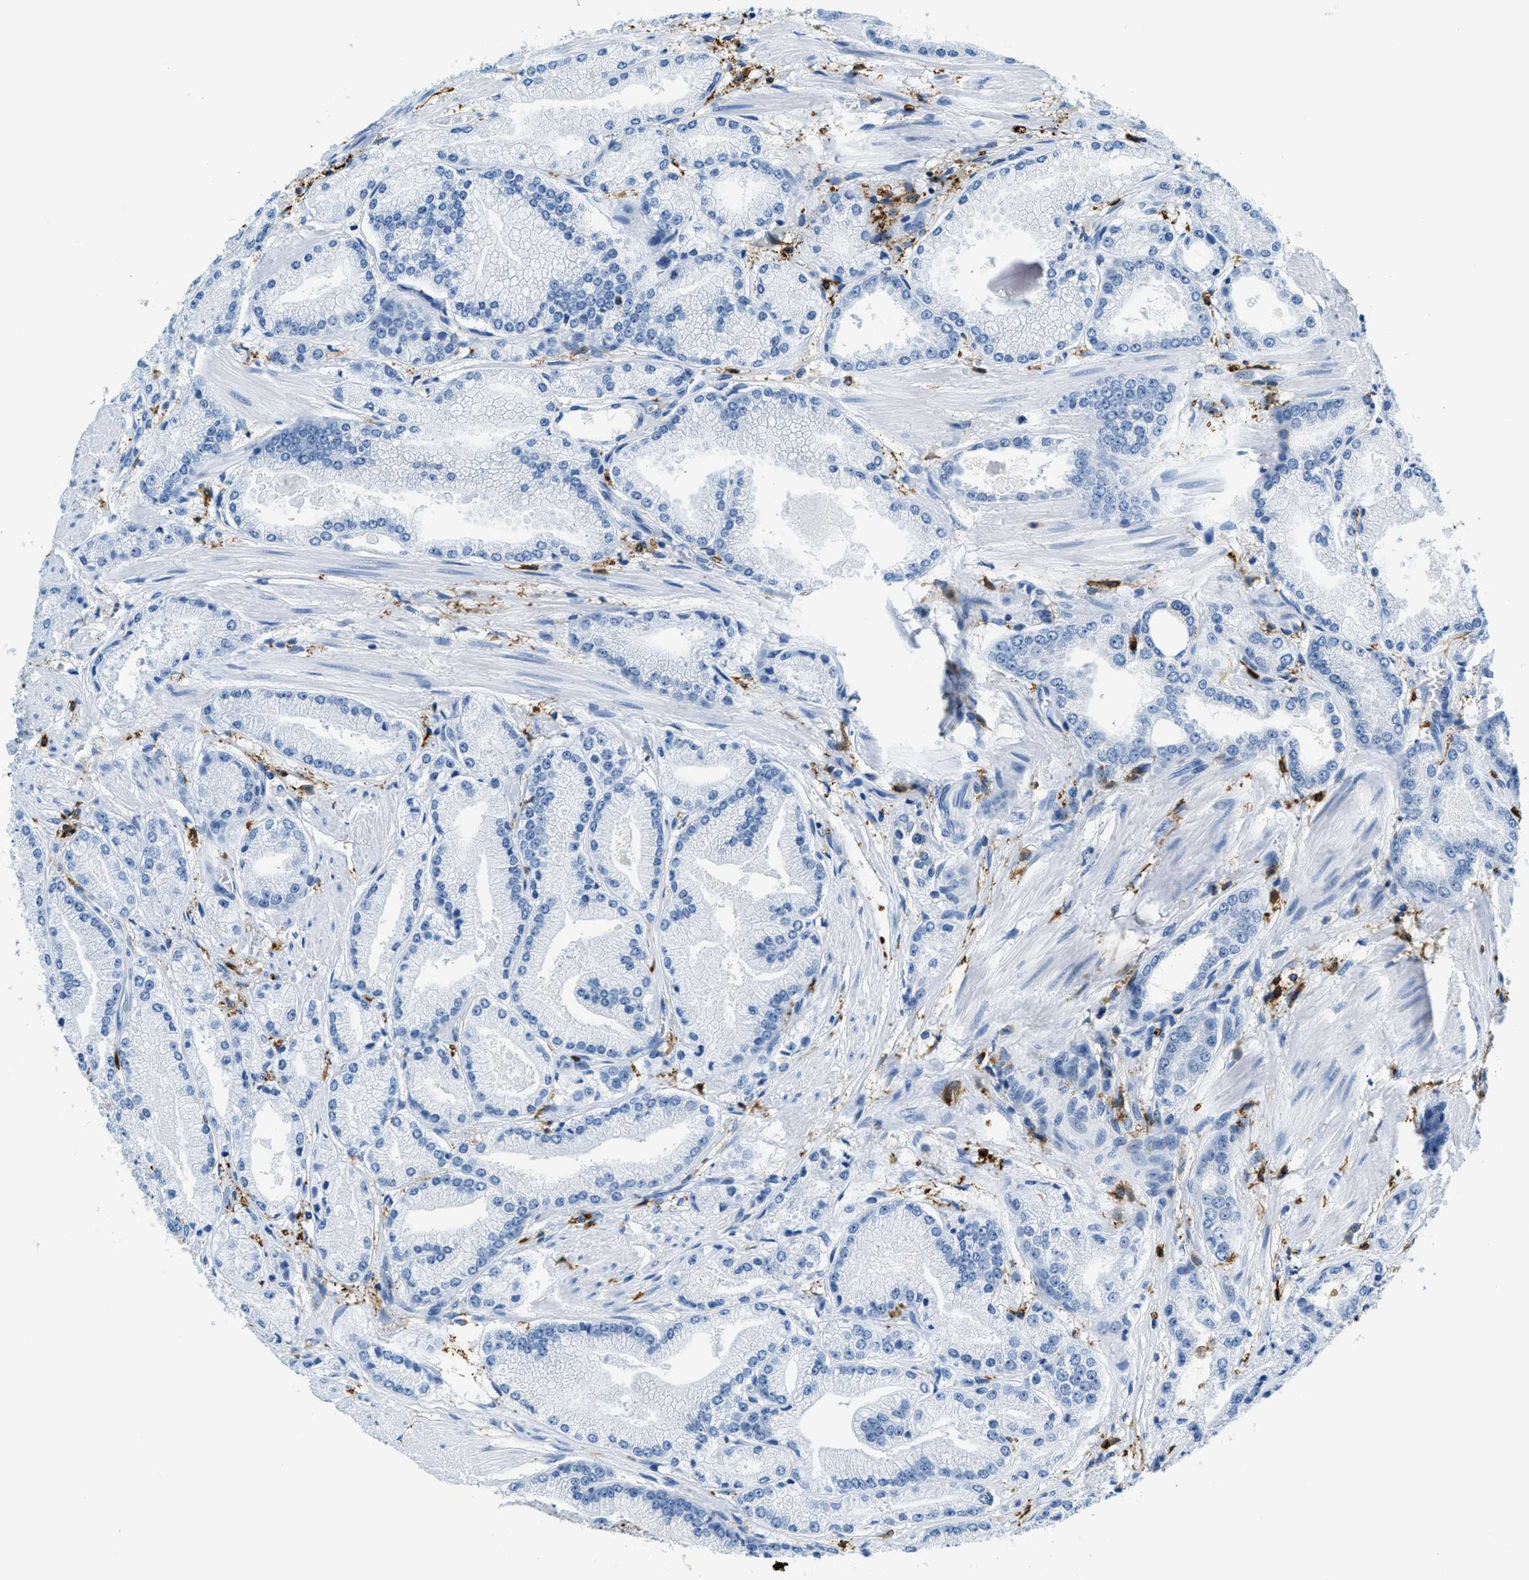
{"staining": {"intensity": "negative", "quantity": "none", "location": "none"}, "tissue": "prostate cancer", "cell_type": "Tumor cells", "image_type": "cancer", "snomed": [{"axis": "morphology", "description": "Adenocarcinoma, High grade"}, {"axis": "topography", "description": "Prostate"}], "caption": "IHC photomicrograph of neoplastic tissue: prostate cancer (high-grade adenocarcinoma) stained with DAB (3,3'-diaminobenzidine) reveals no significant protein positivity in tumor cells.", "gene": "CAPG", "patient": {"sex": "male", "age": 50}}